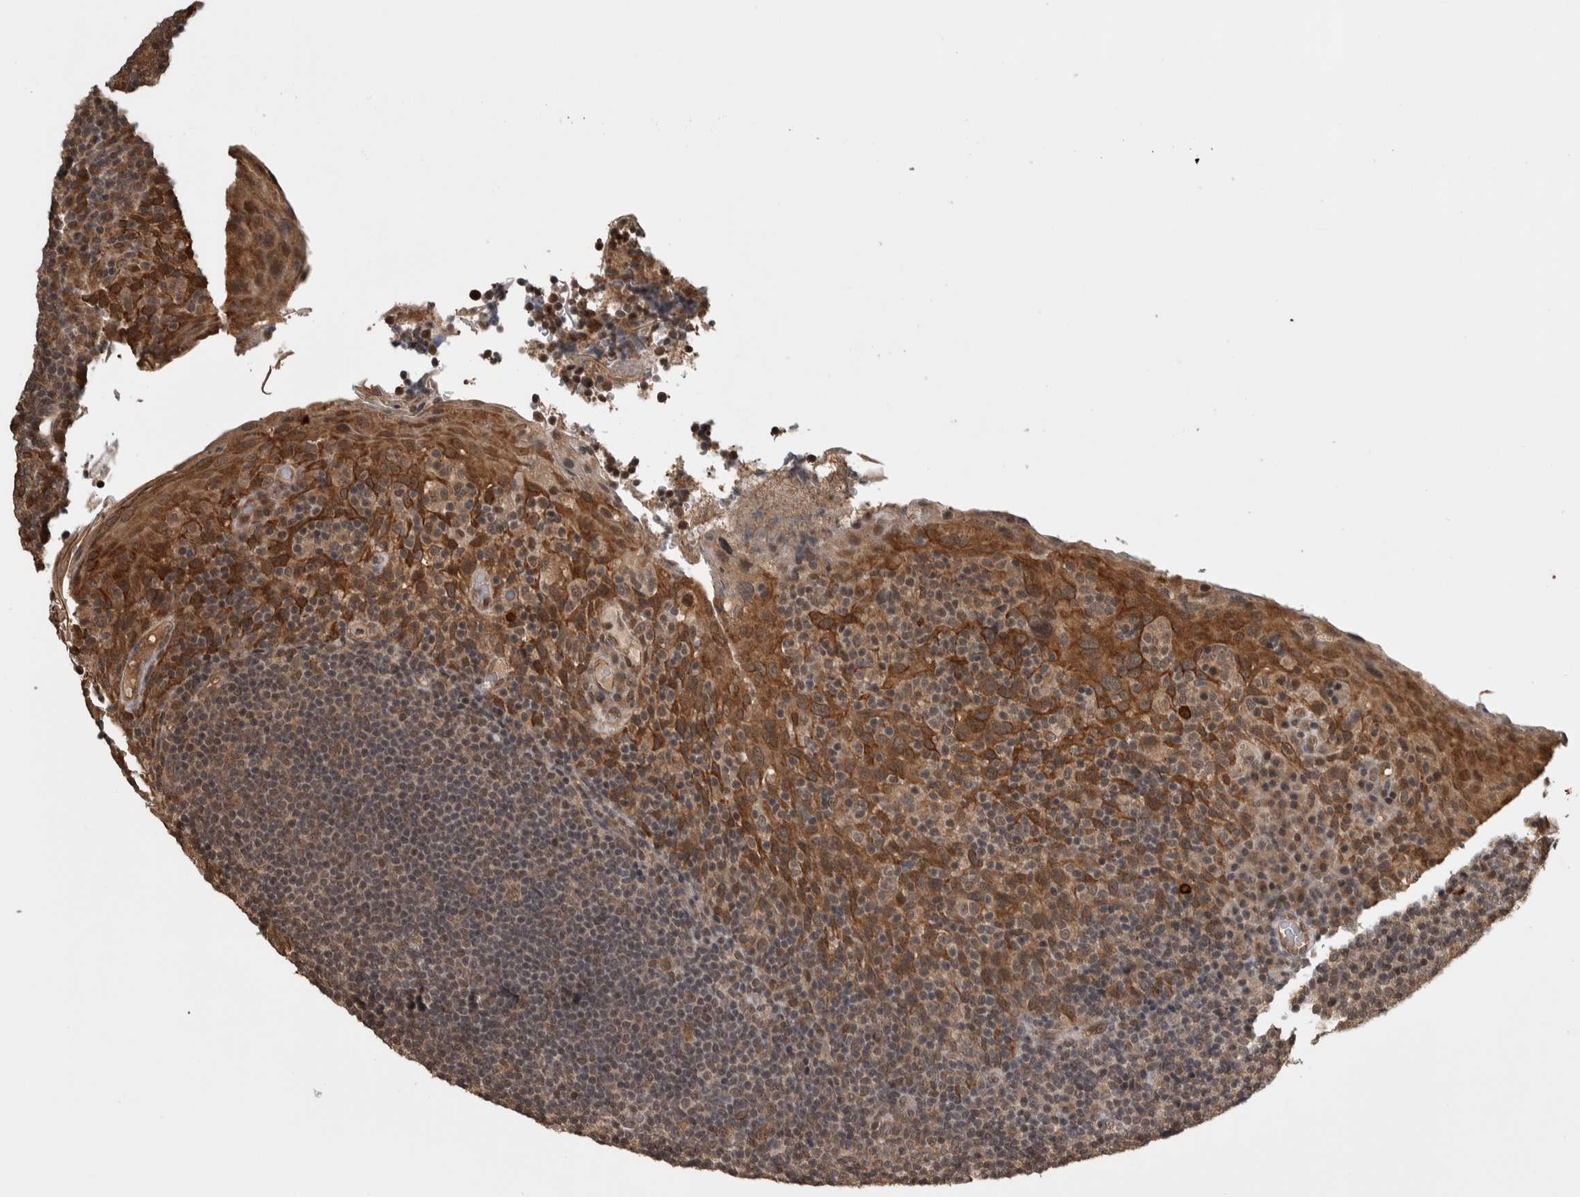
{"staining": {"intensity": "weak", "quantity": ">75%", "location": "nuclear"}, "tissue": "tonsil", "cell_type": "Germinal center cells", "image_type": "normal", "snomed": [{"axis": "morphology", "description": "Normal tissue, NOS"}, {"axis": "topography", "description": "Tonsil"}], "caption": "Protein positivity by immunohistochemistry displays weak nuclear expression in approximately >75% of germinal center cells in unremarkable tonsil.", "gene": "ZNF592", "patient": {"sex": "male", "age": 17}}